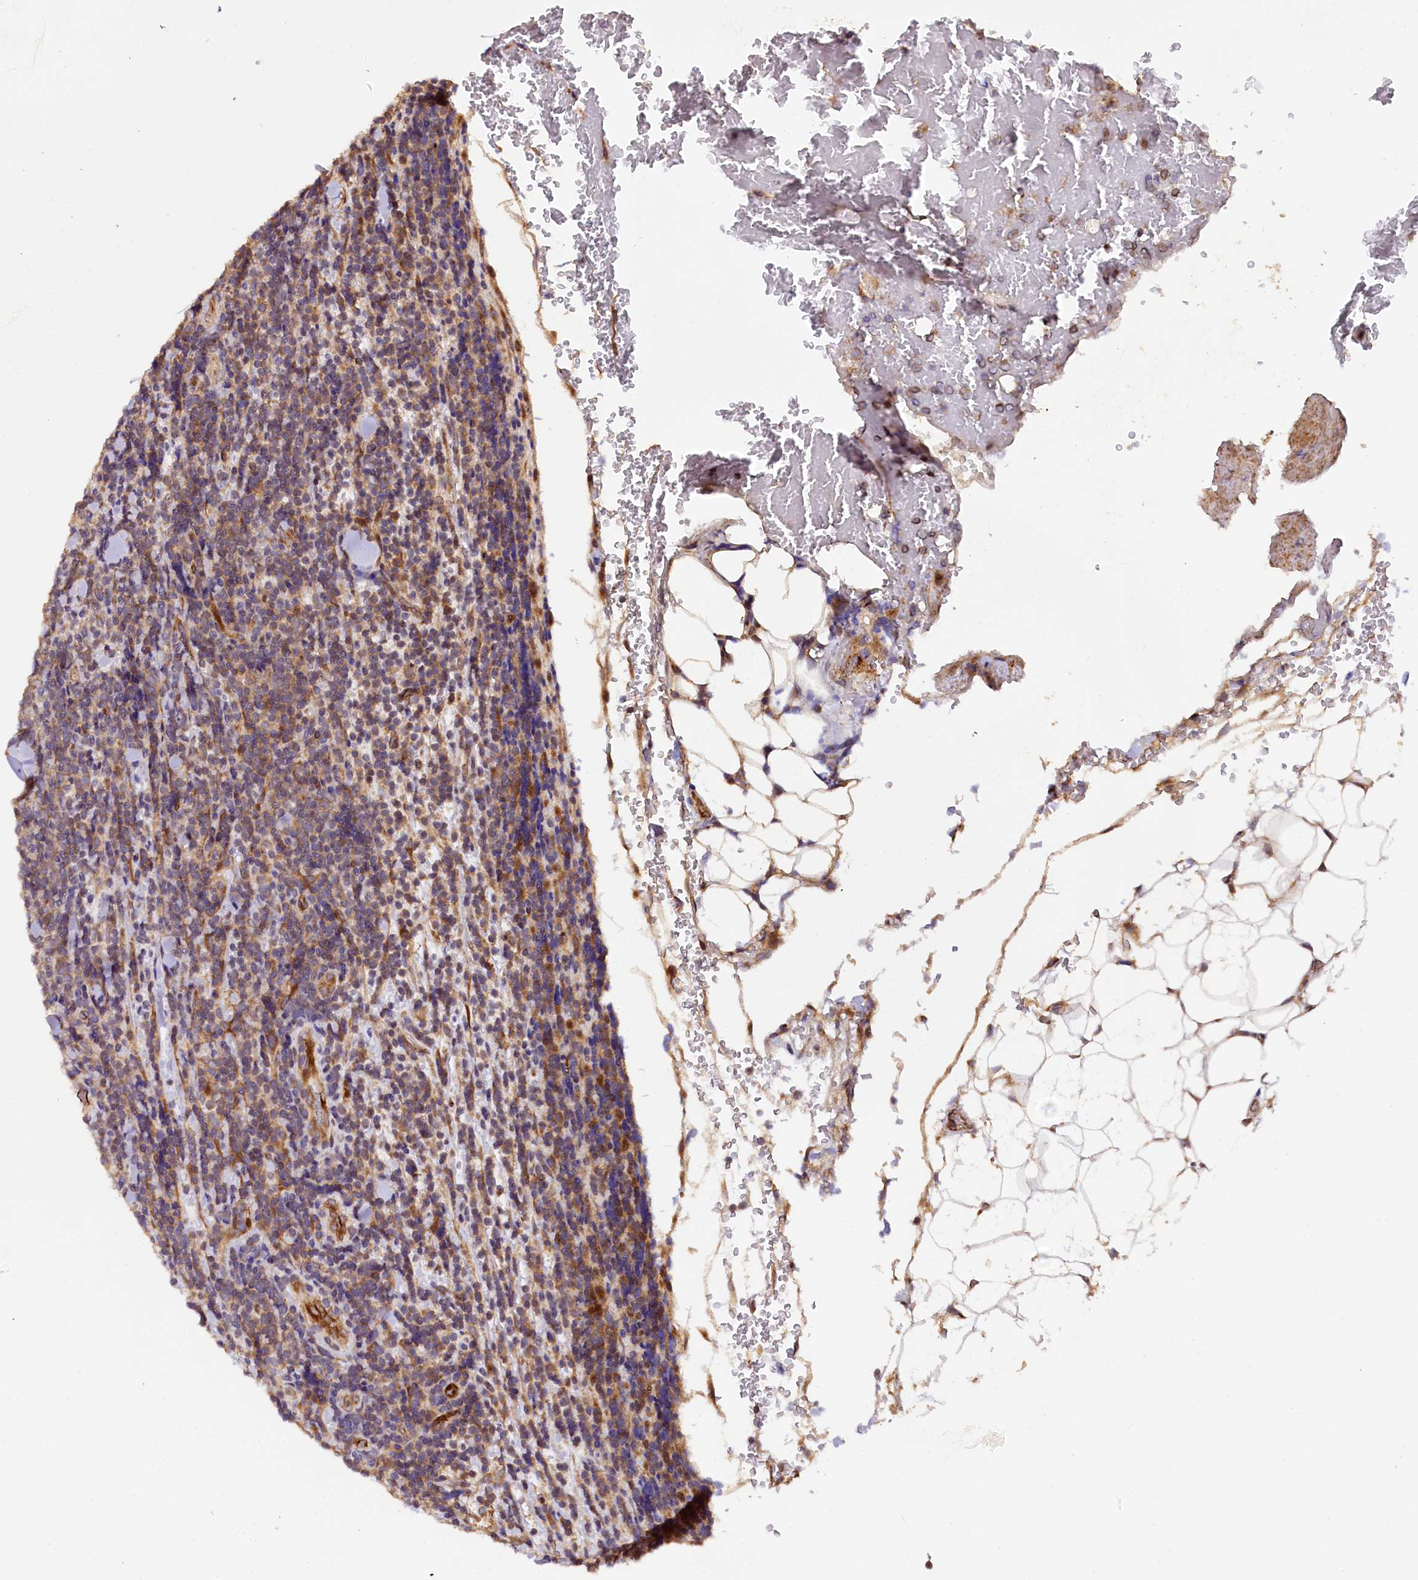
{"staining": {"intensity": "weak", "quantity": "<25%", "location": "cytoplasmic/membranous"}, "tissue": "lymphoma", "cell_type": "Tumor cells", "image_type": "cancer", "snomed": [{"axis": "morphology", "description": "Malignant lymphoma, non-Hodgkin's type, Low grade"}, {"axis": "topography", "description": "Lymph node"}], "caption": "This is an IHC micrograph of human malignant lymphoma, non-Hodgkin's type (low-grade). There is no positivity in tumor cells.", "gene": "RASSF1", "patient": {"sex": "male", "age": 66}}